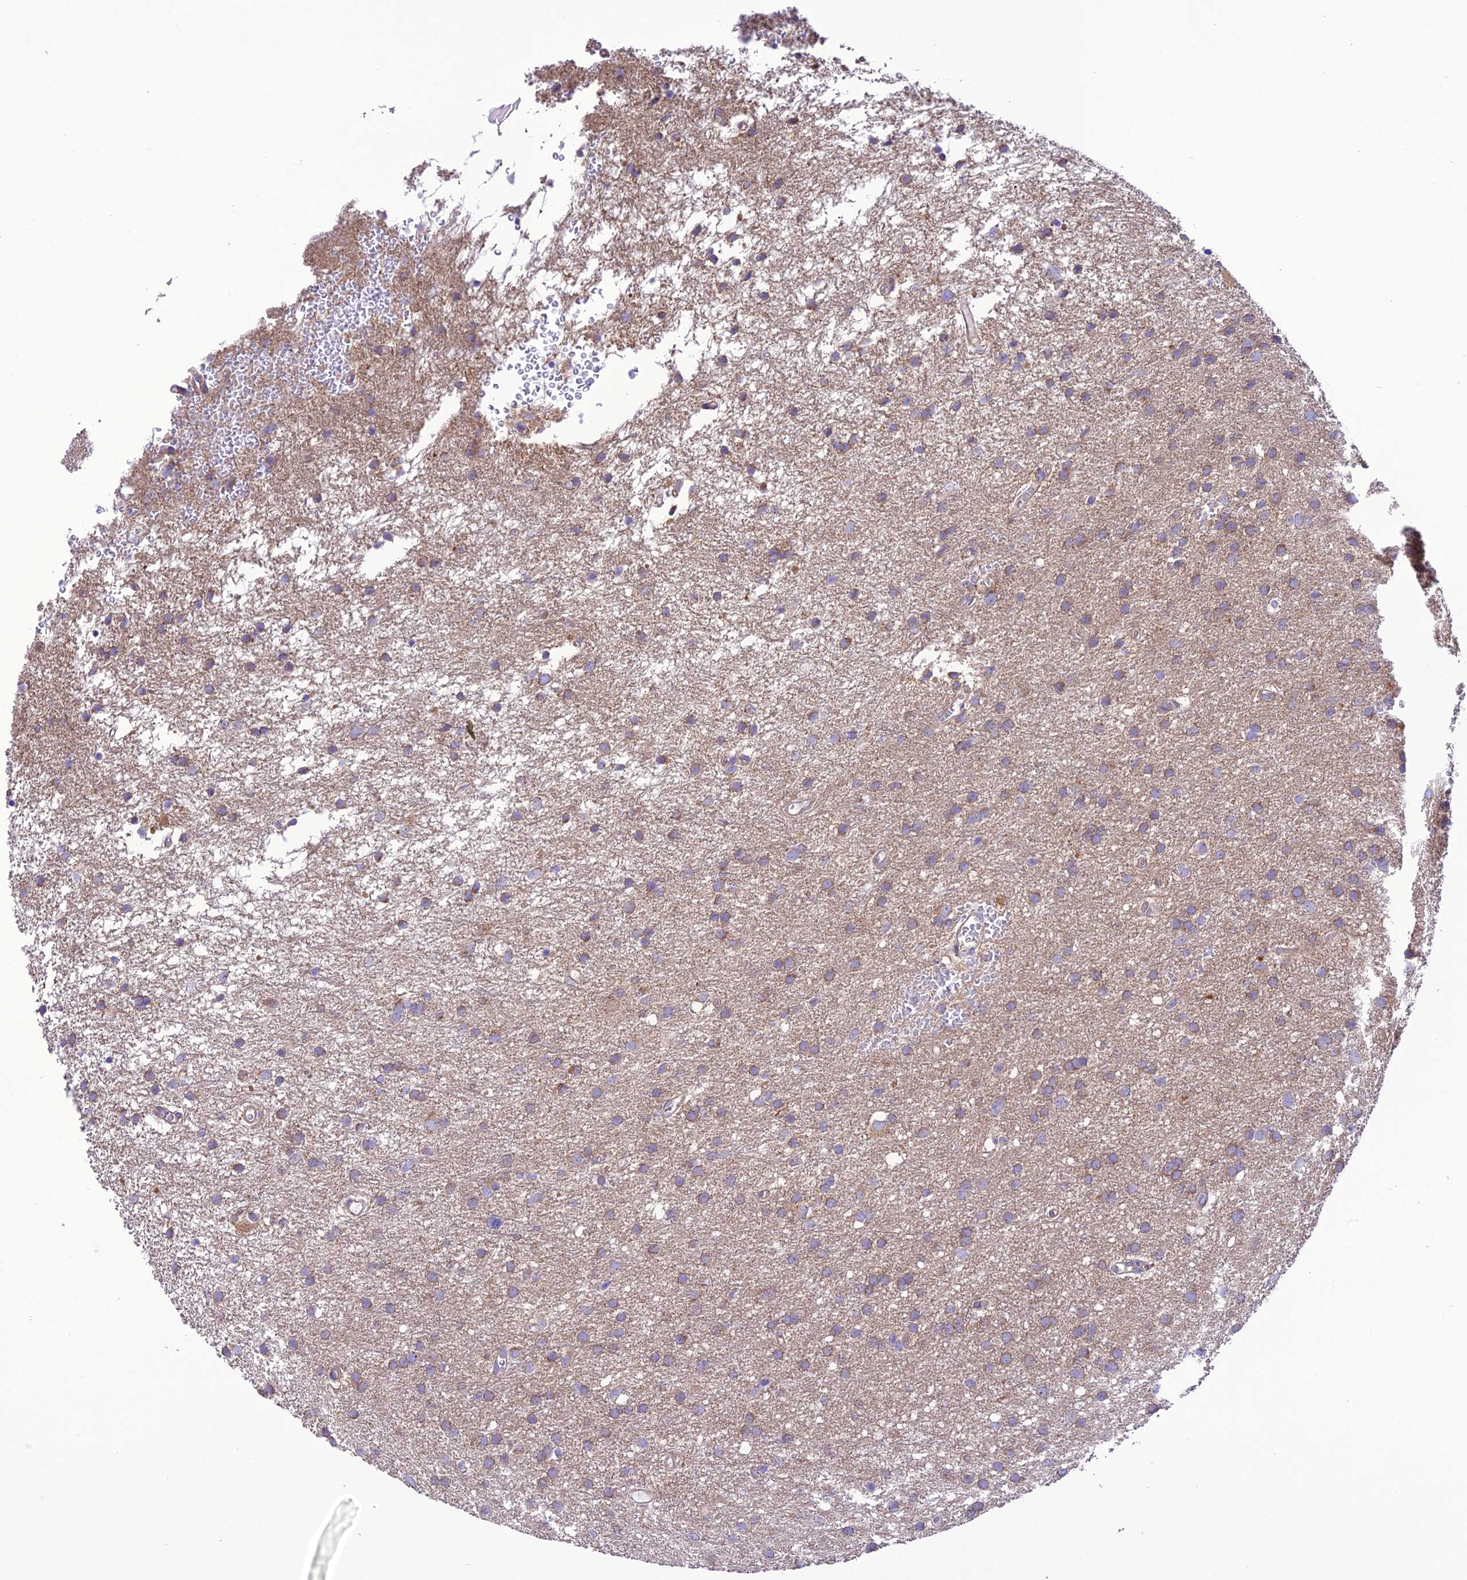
{"staining": {"intensity": "weak", "quantity": ">75%", "location": "cytoplasmic/membranous"}, "tissue": "glioma", "cell_type": "Tumor cells", "image_type": "cancer", "snomed": [{"axis": "morphology", "description": "Glioma, malignant, High grade"}, {"axis": "topography", "description": "Cerebral cortex"}], "caption": "Human glioma stained with a brown dye reveals weak cytoplasmic/membranous positive staining in approximately >75% of tumor cells.", "gene": "MAP3K12", "patient": {"sex": "female", "age": 36}}